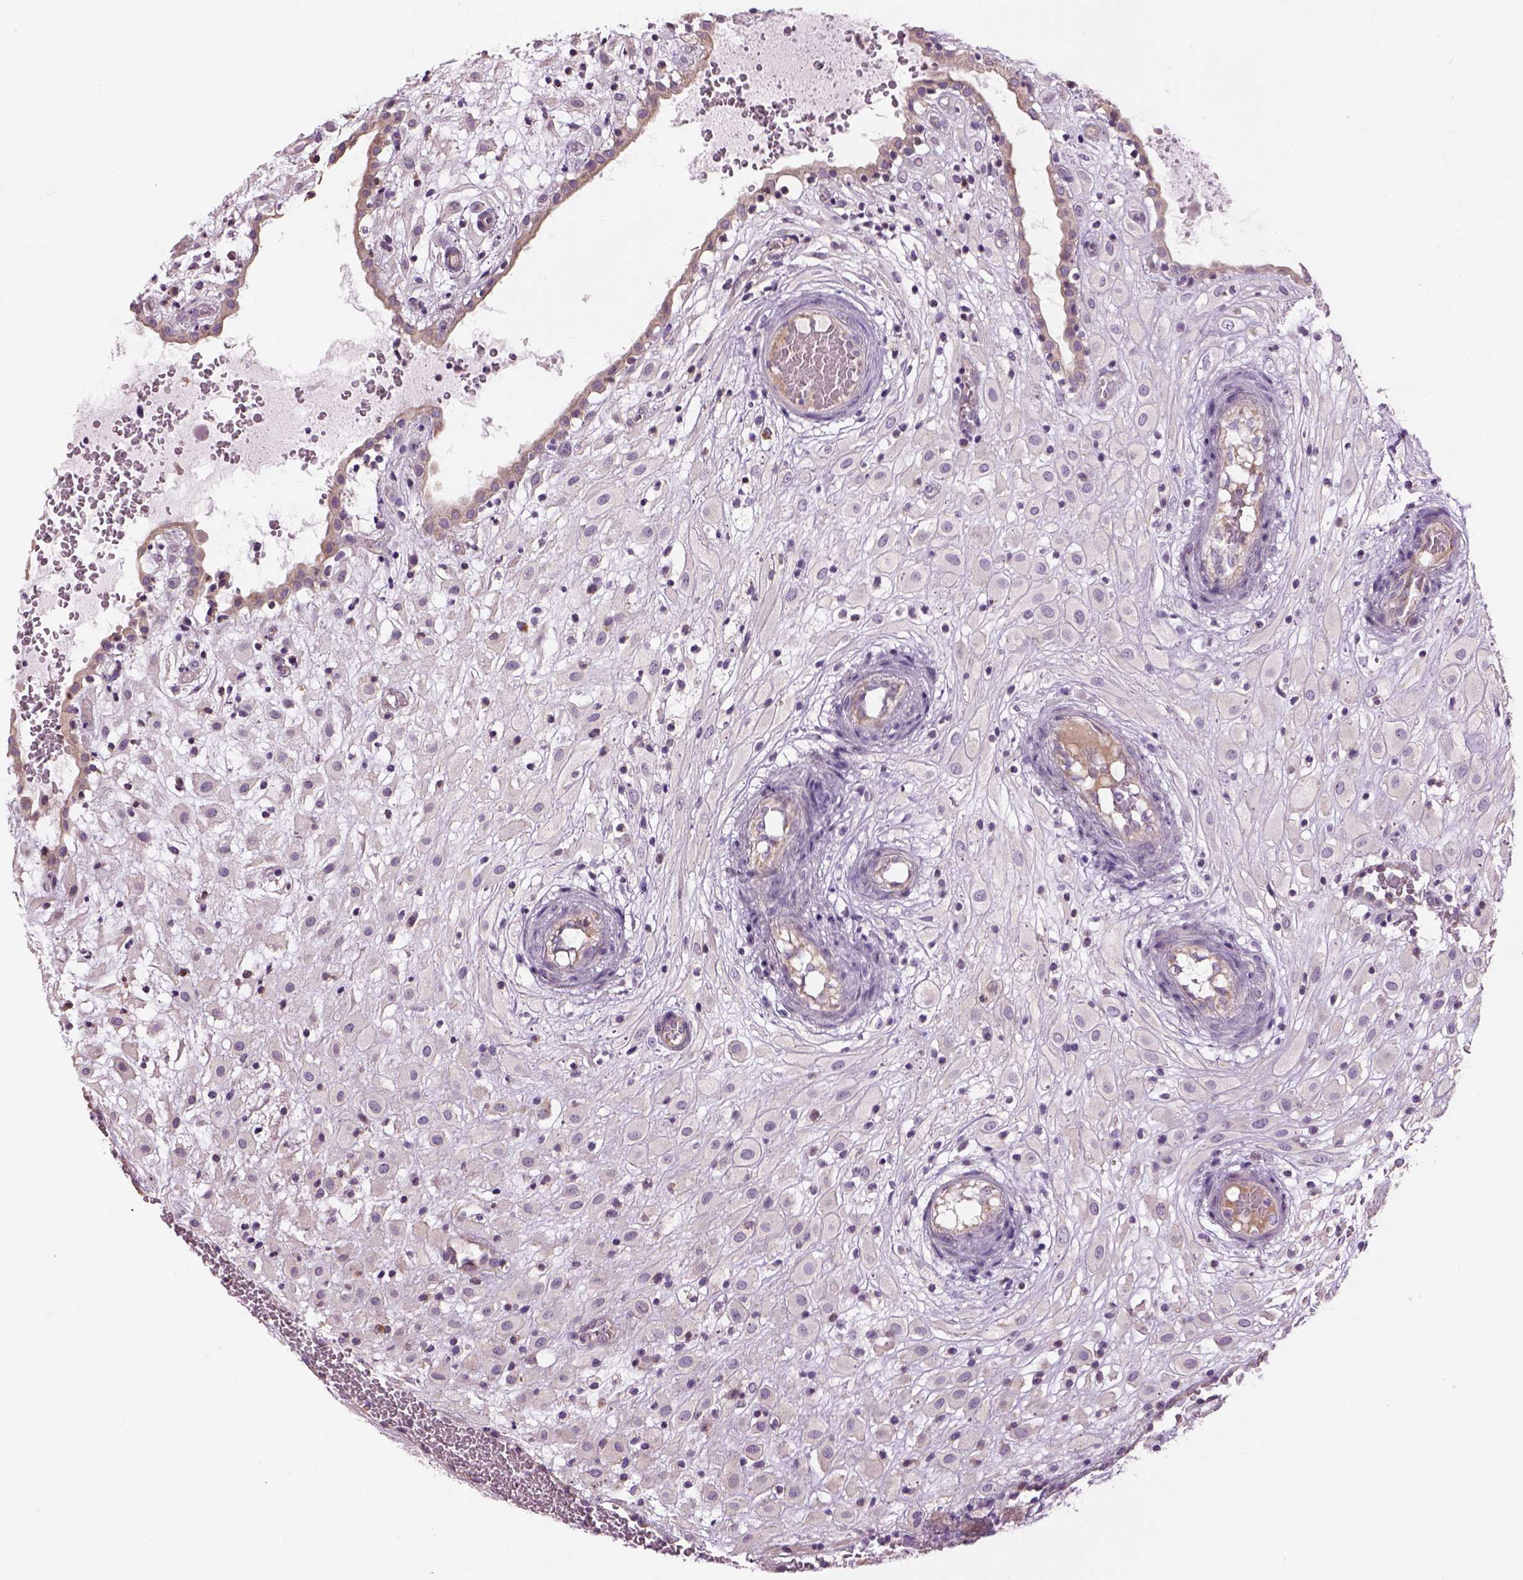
{"staining": {"intensity": "negative", "quantity": "none", "location": "none"}, "tissue": "placenta", "cell_type": "Decidual cells", "image_type": "normal", "snomed": [{"axis": "morphology", "description": "Normal tissue, NOS"}, {"axis": "topography", "description": "Placenta"}], "caption": "Immunohistochemistry micrograph of unremarkable human placenta stained for a protein (brown), which shows no positivity in decidual cells.", "gene": "IFT52", "patient": {"sex": "female", "age": 24}}